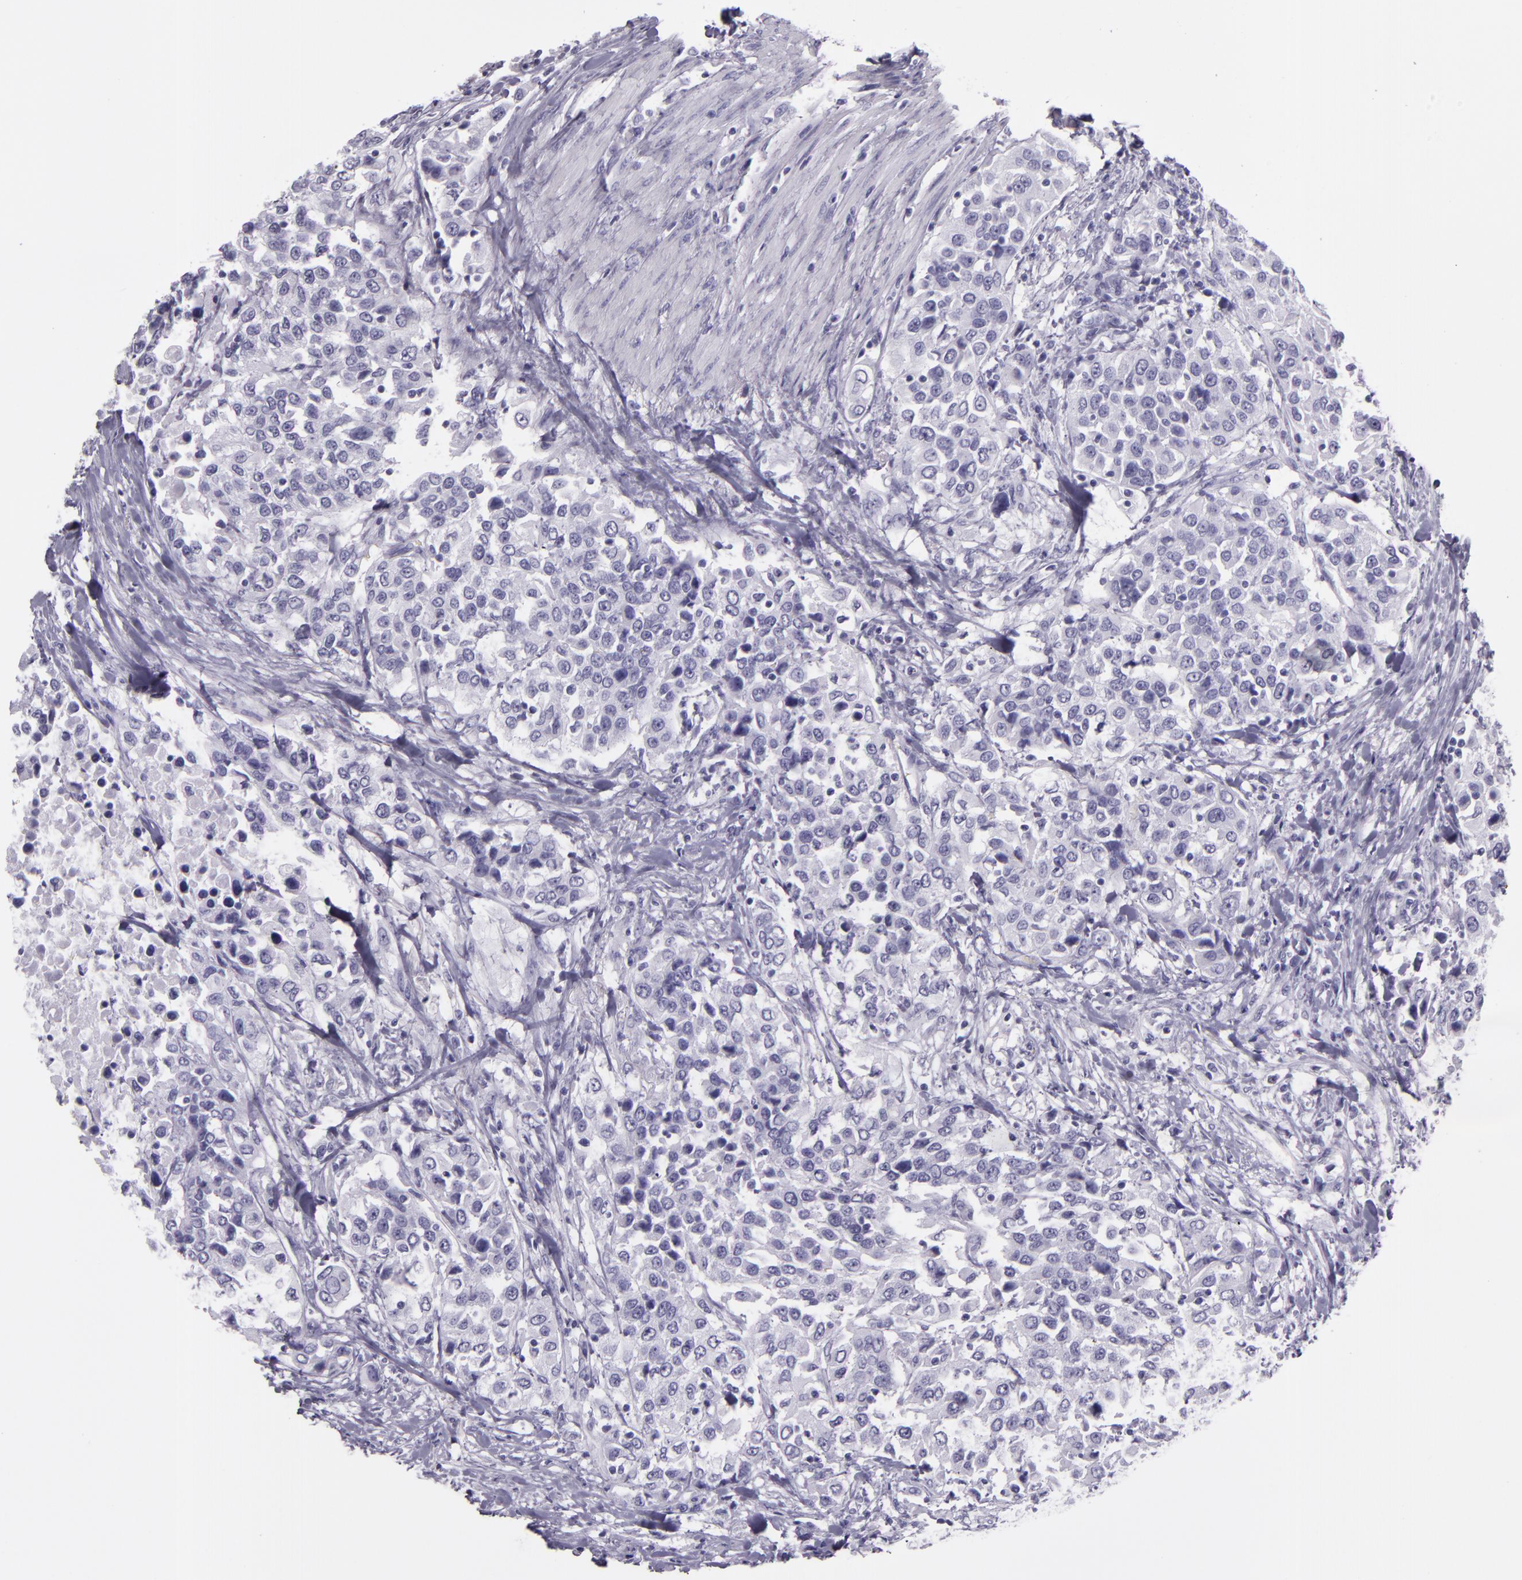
{"staining": {"intensity": "negative", "quantity": "none", "location": "none"}, "tissue": "urothelial cancer", "cell_type": "Tumor cells", "image_type": "cancer", "snomed": [{"axis": "morphology", "description": "Urothelial carcinoma, High grade"}, {"axis": "topography", "description": "Urinary bladder"}], "caption": "The immunohistochemistry micrograph has no significant staining in tumor cells of high-grade urothelial carcinoma tissue.", "gene": "CR2", "patient": {"sex": "female", "age": 80}}